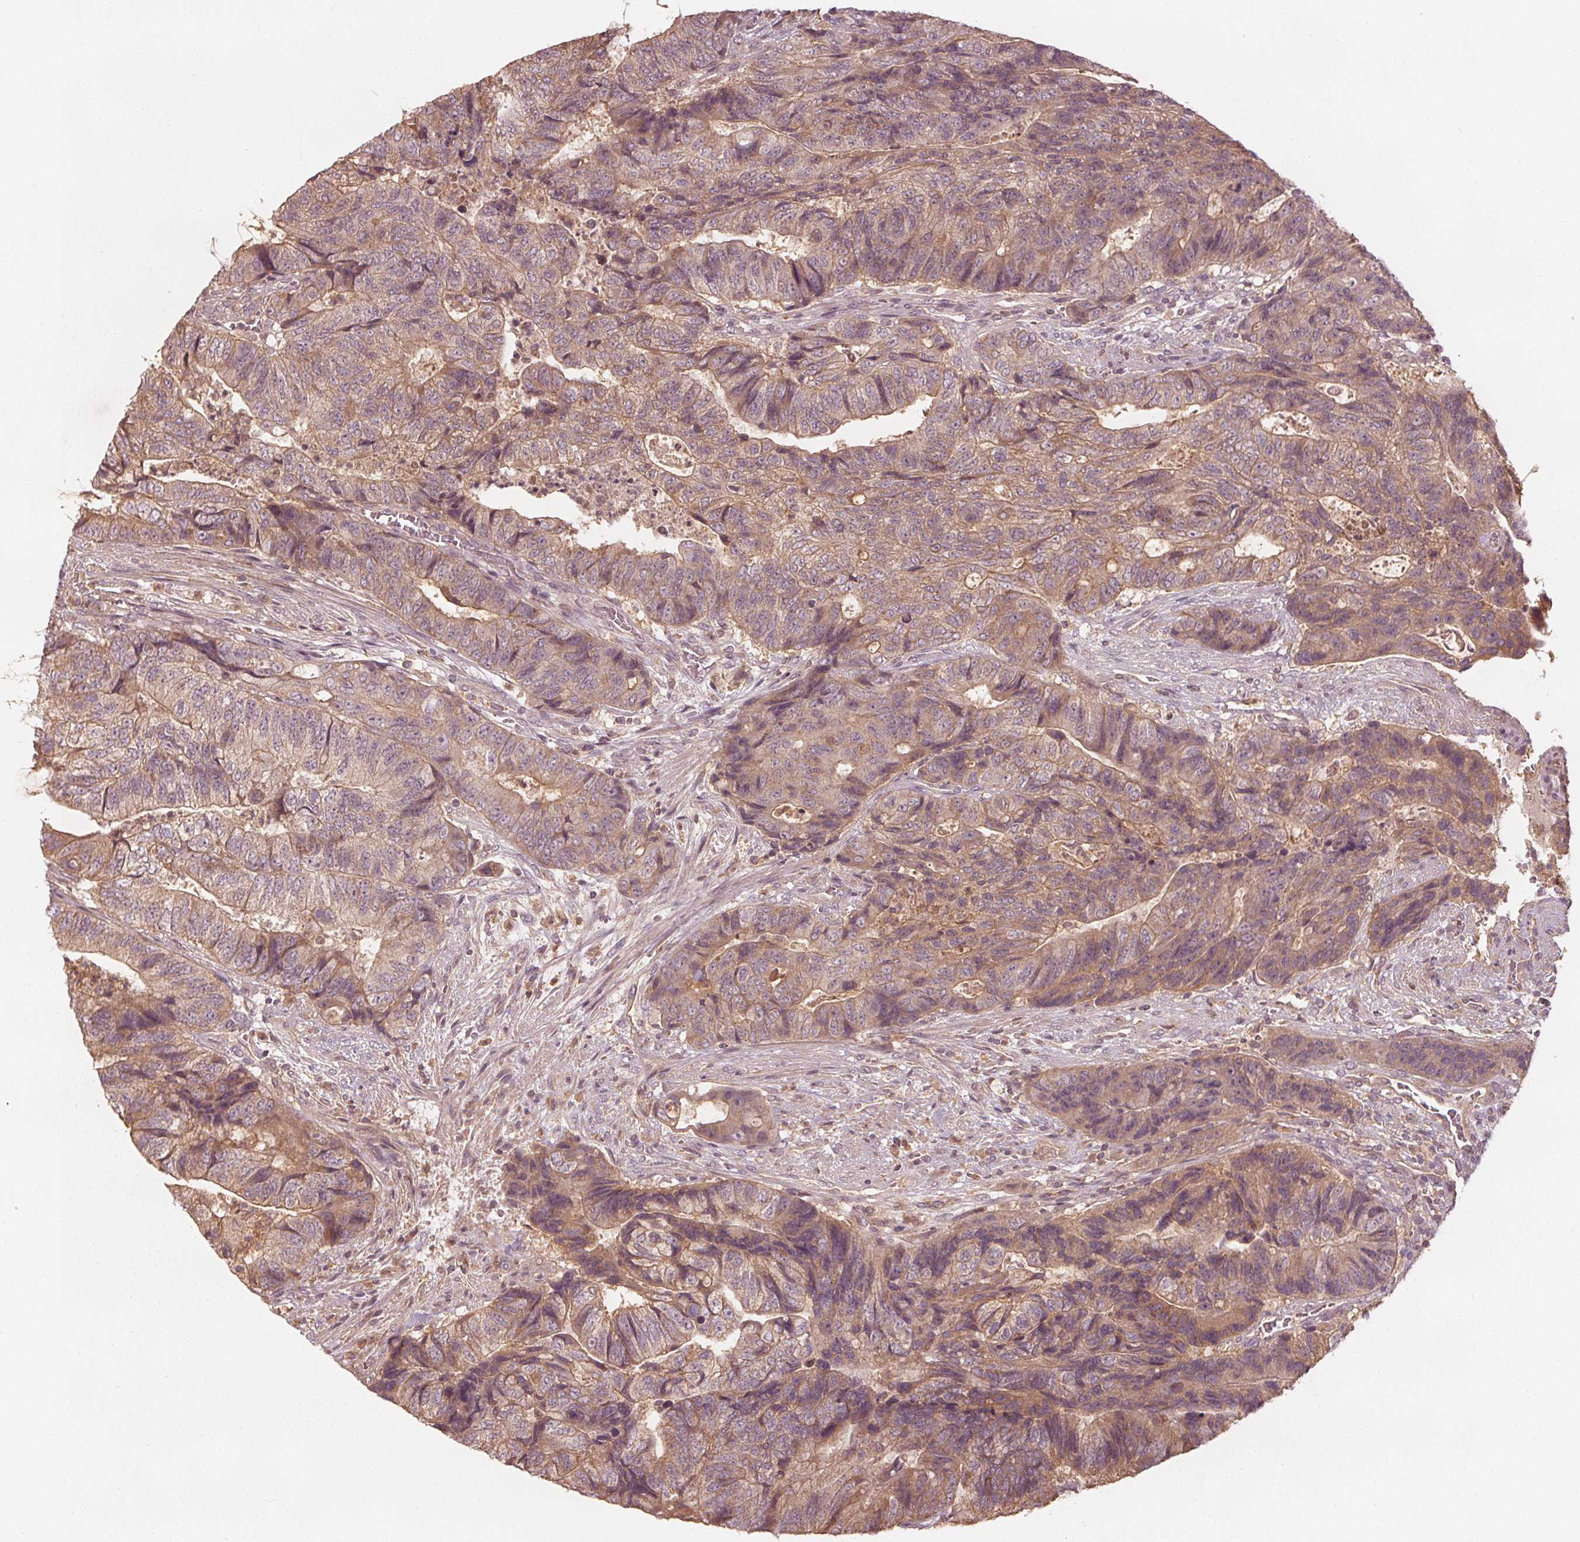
{"staining": {"intensity": "moderate", "quantity": "25%-75%", "location": "cytoplasmic/membranous"}, "tissue": "colorectal cancer", "cell_type": "Tumor cells", "image_type": "cancer", "snomed": [{"axis": "morphology", "description": "Normal tissue, NOS"}, {"axis": "morphology", "description": "Adenocarcinoma, NOS"}, {"axis": "topography", "description": "Colon"}], "caption": "About 25%-75% of tumor cells in human colorectal cancer (adenocarcinoma) exhibit moderate cytoplasmic/membranous protein staining as visualized by brown immunohistochemical staining.", "gene": "GNB2", "patient": {"sex": "female", "age": 48}}